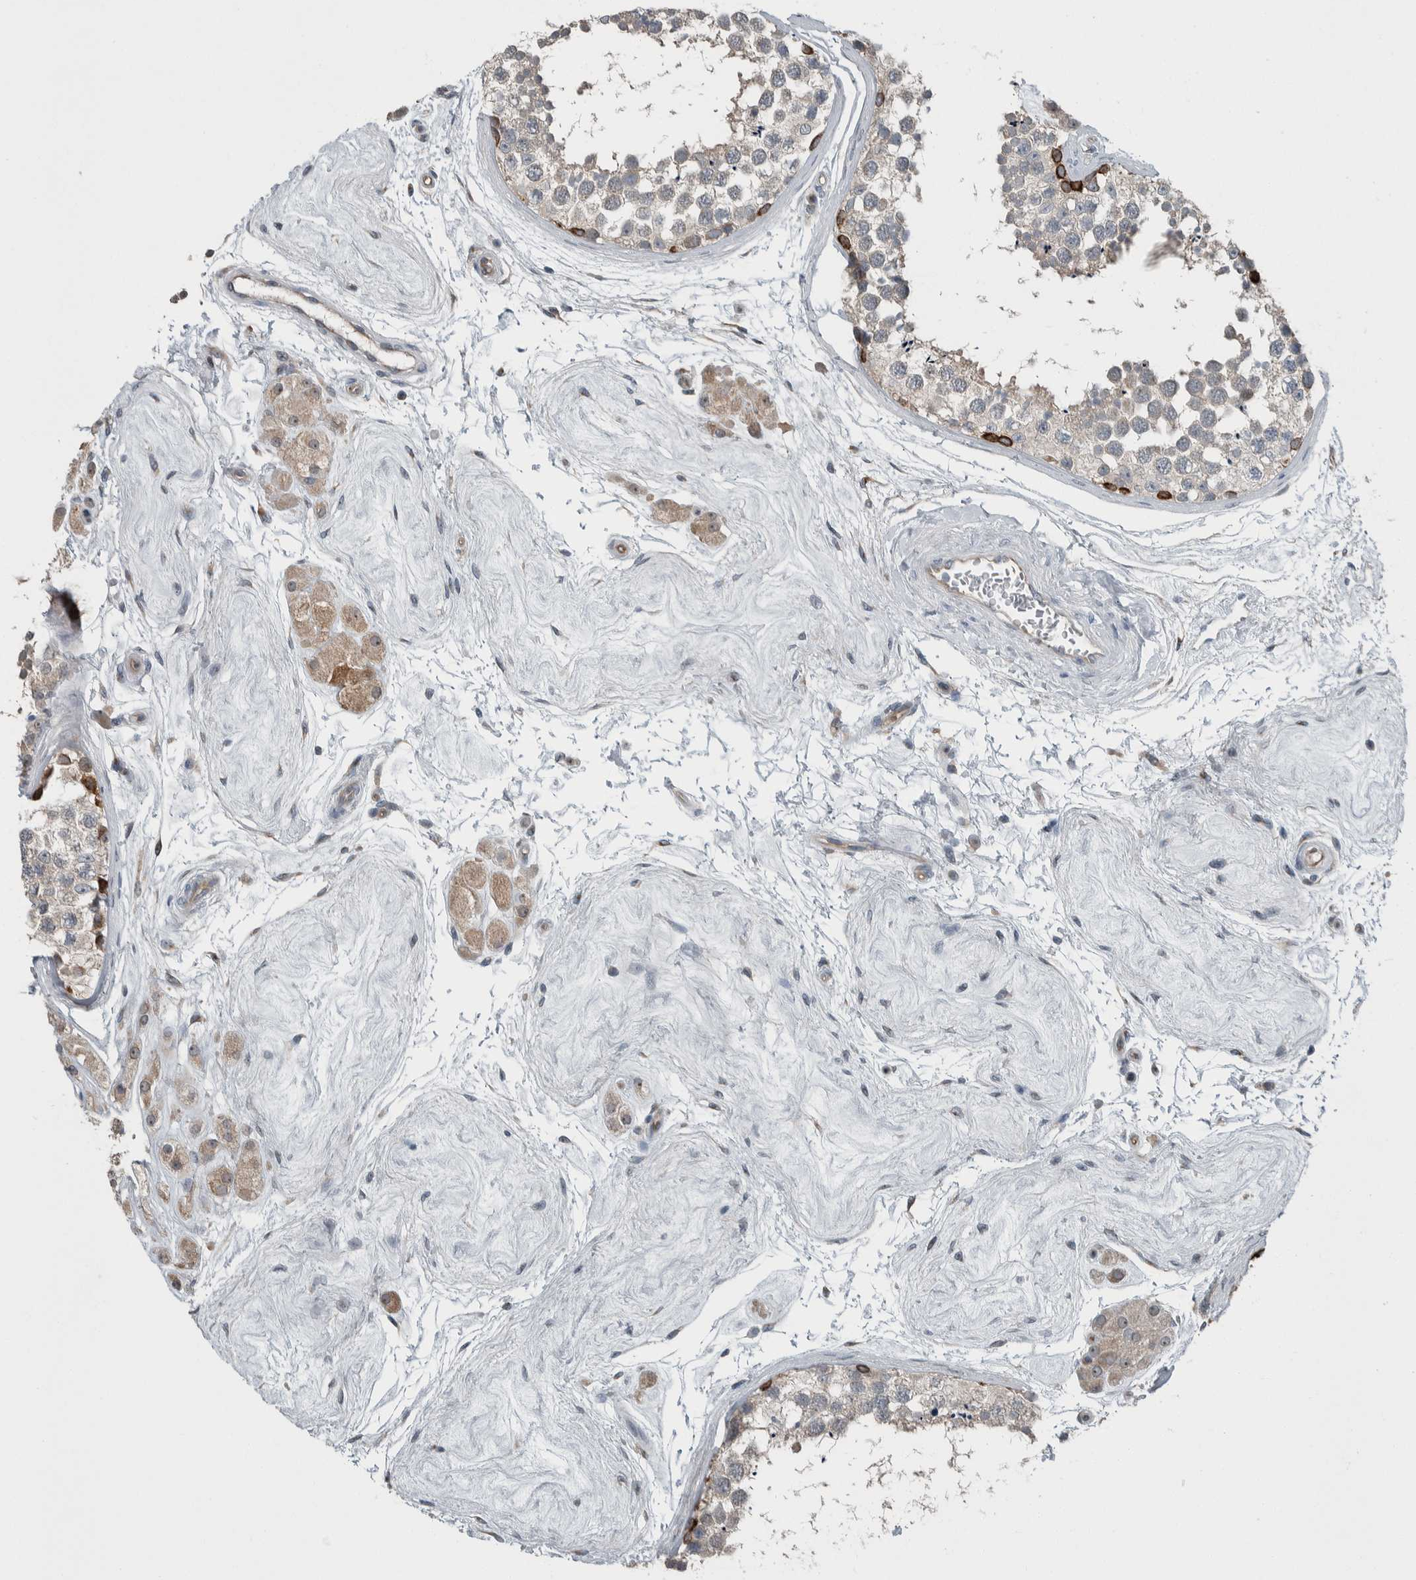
{"staining": {"intensity": "strong", "quantity": "<25%", "location": "cytoplasmic/membranous"}, "tissue": "testis", "cell_type": "Cells in seminiferous ducts", "image_type": "normal", "snomed": [{"axis": "morphology", "description": "Normal tissue, NOS"}, {"axis": "topography", "description": "Testis"}], "caption": "IHC staining of benign testis, which shows medium levels of strong cytoplasmic/membranous positivity in approximately <25% of cells in seminiferous ducts indicating strong cytoplasmic/membranous protein expression. The staining was performed using DAB (brown) for protein detection and nuclei were counterstained in hematoxylin (blue).", "gene": "USP25", "patient": {"sex": "male", "age": 56}}